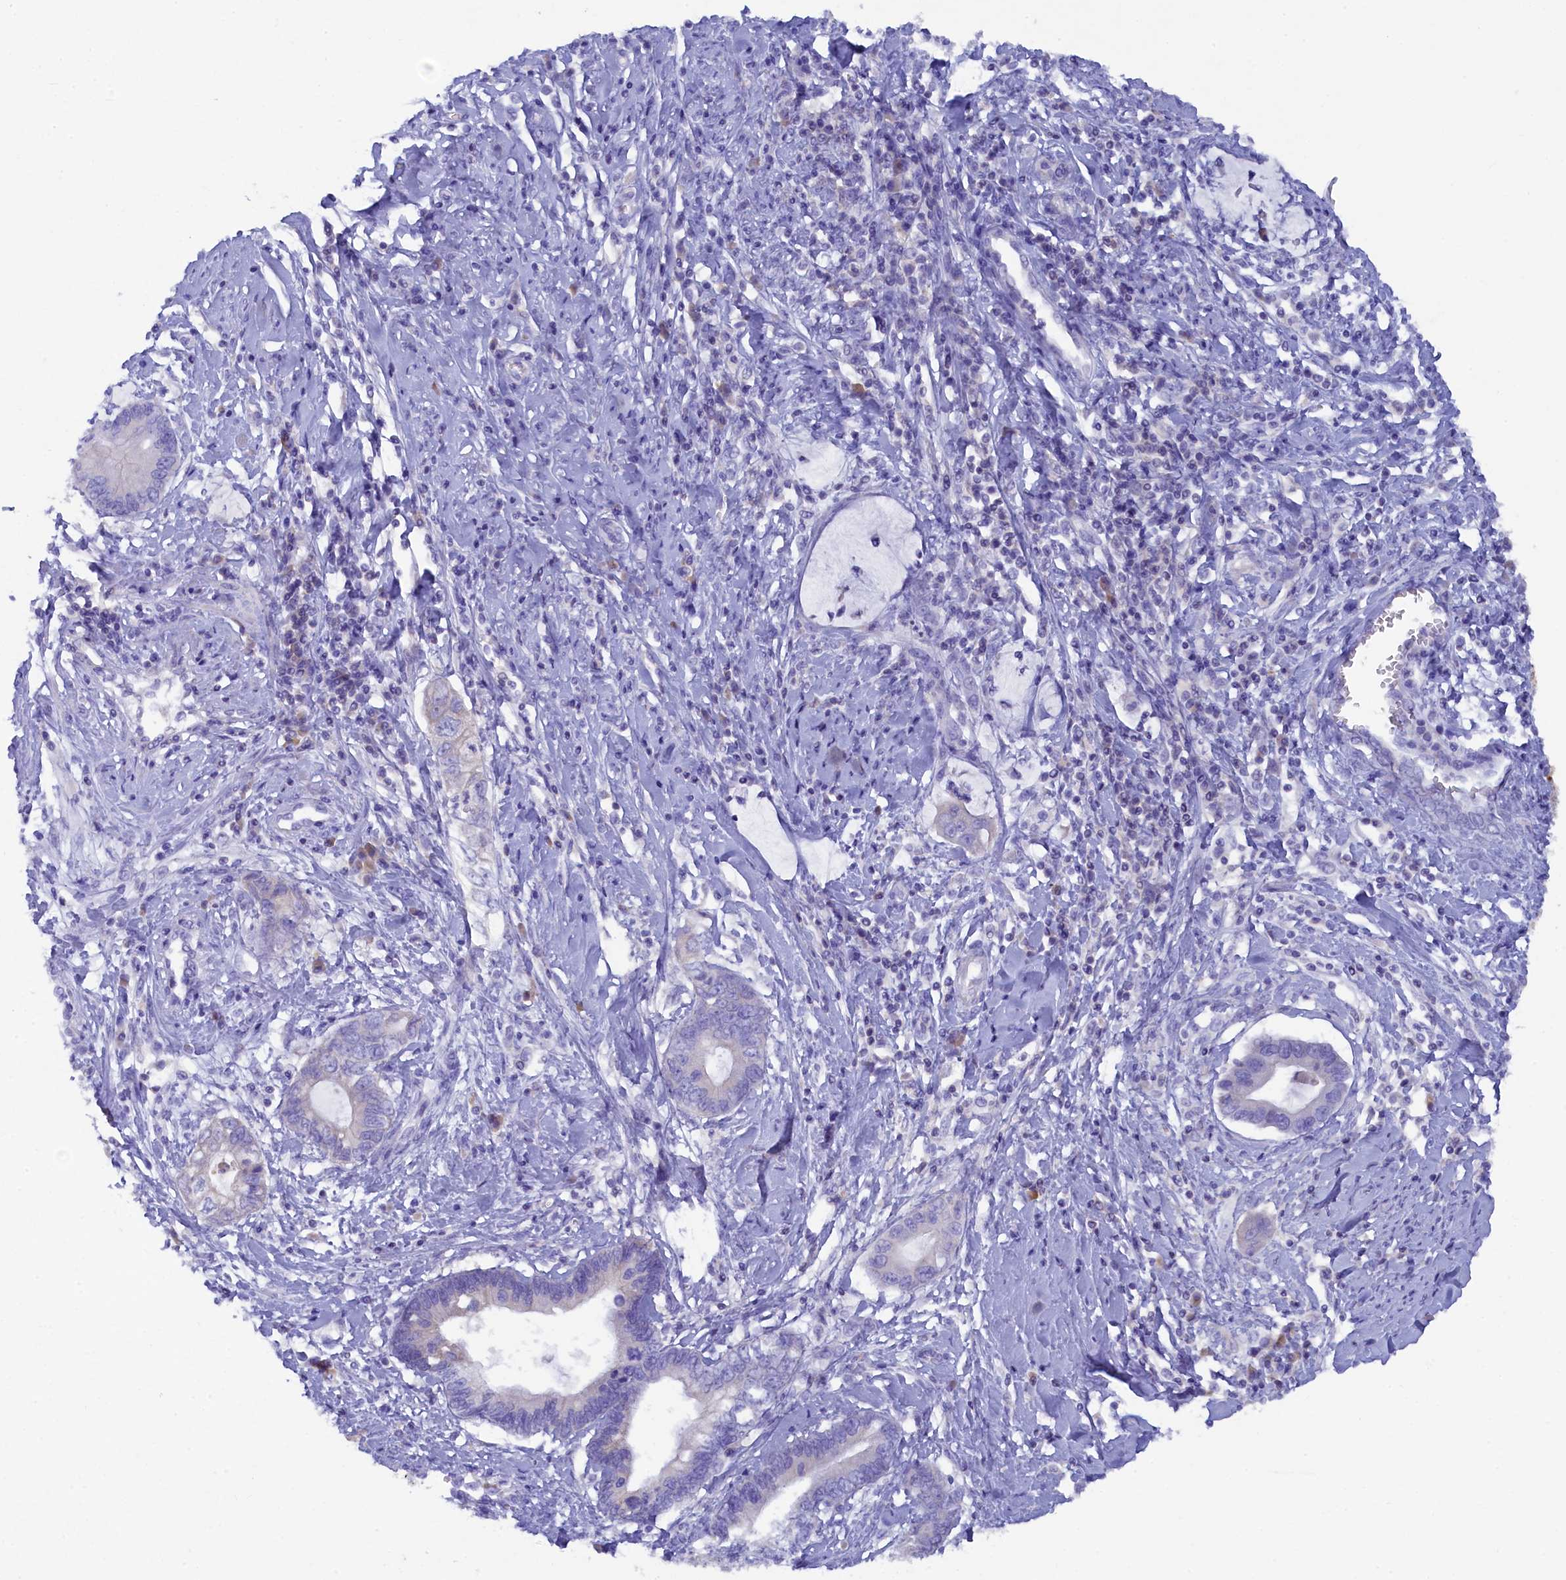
{"staining": {"intensity": "negative", "quantity": "none", "location": "none"}, "tissue": "cervical cancer", "cell_type": "Tumor cells", "image_type": "cancer", "snomed": [{"axis": "morphology", "description": "Adenocarcinoma, NOS"}, {"axis": "topography", "description": "Cervix"}], "caption": "The photomicrograph demonstrates no staining of tumor cells in cervical adenocarcinoma. Nuclei are stained in blue.", "gene": "MYADML2", "patient": {"sex": "female", "age": 44}}